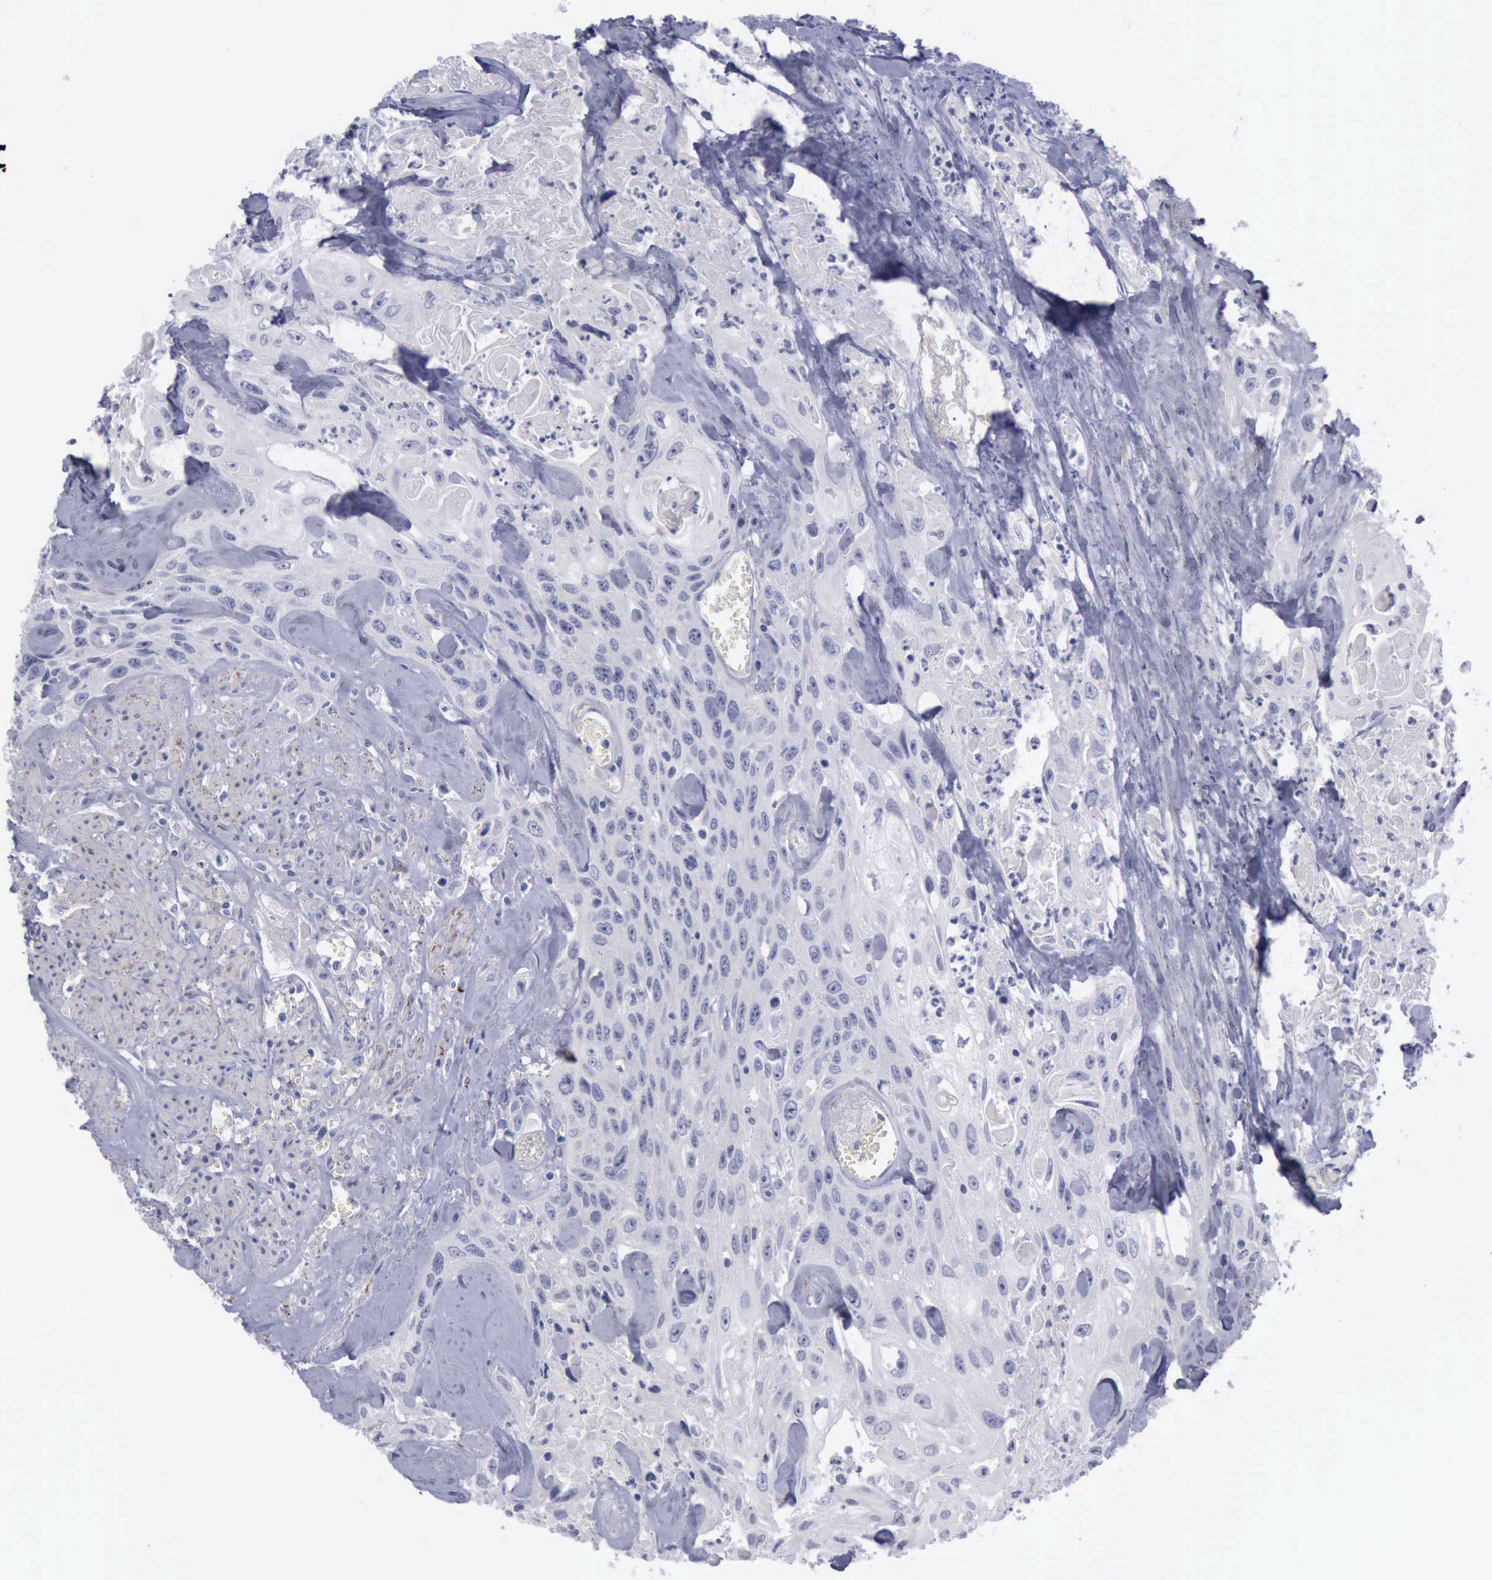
{"staining": {"intensity": "negative", "quantity": "none", "location": "none"}, "tissue": "urothelial cancer", "cell_type": "Tumor cells", "image_type": "cancer", "snomed": [{"axis": "morphology", "description": "Urothelial carcinoma, High grade"}, {"axis": "topography", "description": "Urinary bladder"}], "caption": "The micrograph demonstrates no significant staining in tumor cells of high-grade urothelial carcinoma.", "gene": "CDH2", "patient": {"sex": "female", "age": 84}}